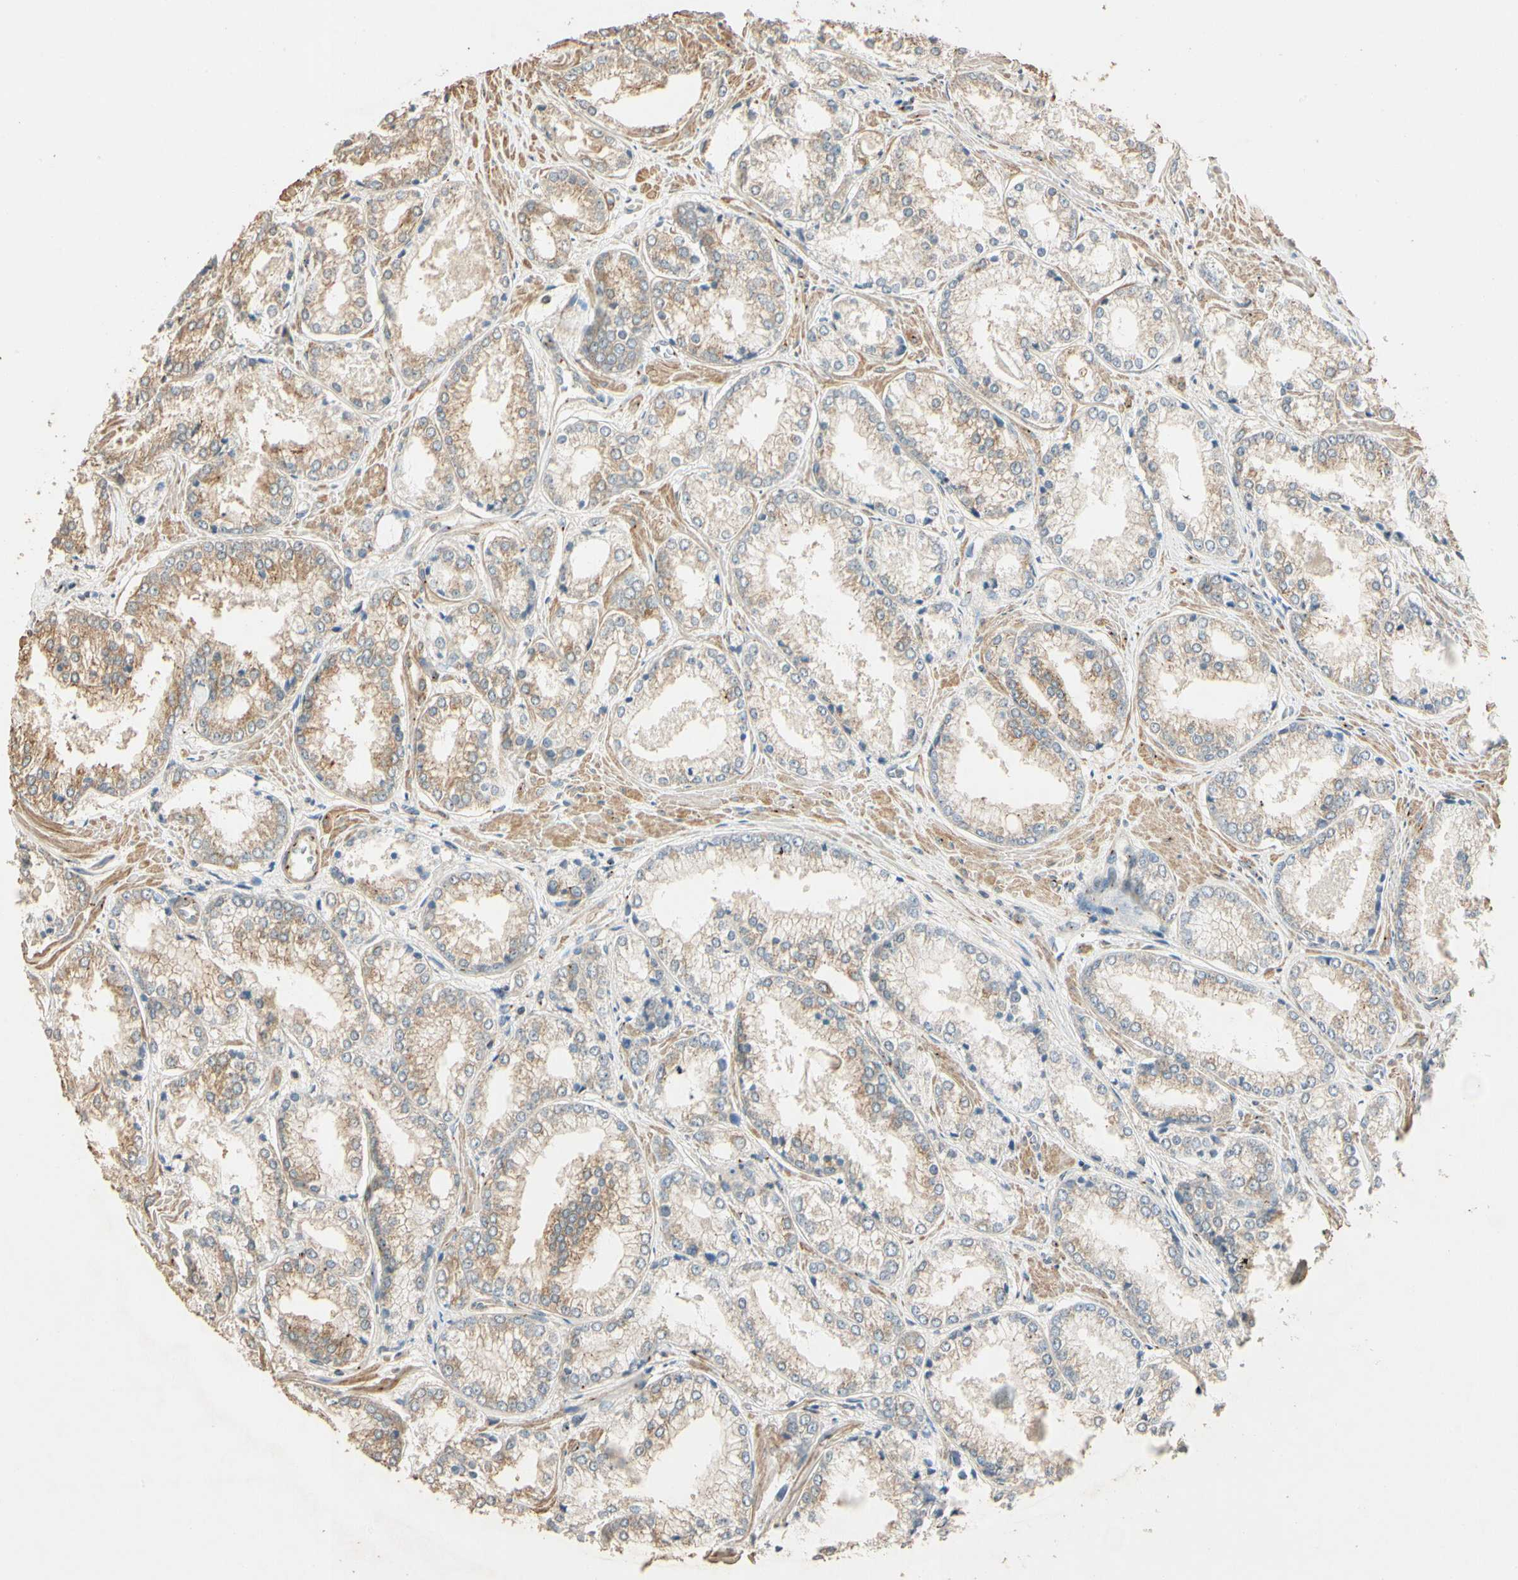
{"staining": {"intensity": "moderate", "quantity": "25%-75%", "location": "cytoplasmic/membranous"}, "tissue": "prostate cancer", "cell_type": "Tumor cells", "image_type": "cancer", "snomed": [{"axis": "morphology", "description": "Adenocarcinoma, Low grade"}, {"axis": "topography", "description": "Prostate"}], "caption": "Tumor cells display moderate cytoplasmic/membranous staining in approximately 25%-75% of cells in low-grade adenocarcinoma (prostate).", "gene": "AKAP9", "patient": {"sex": "male", "age": 64}}